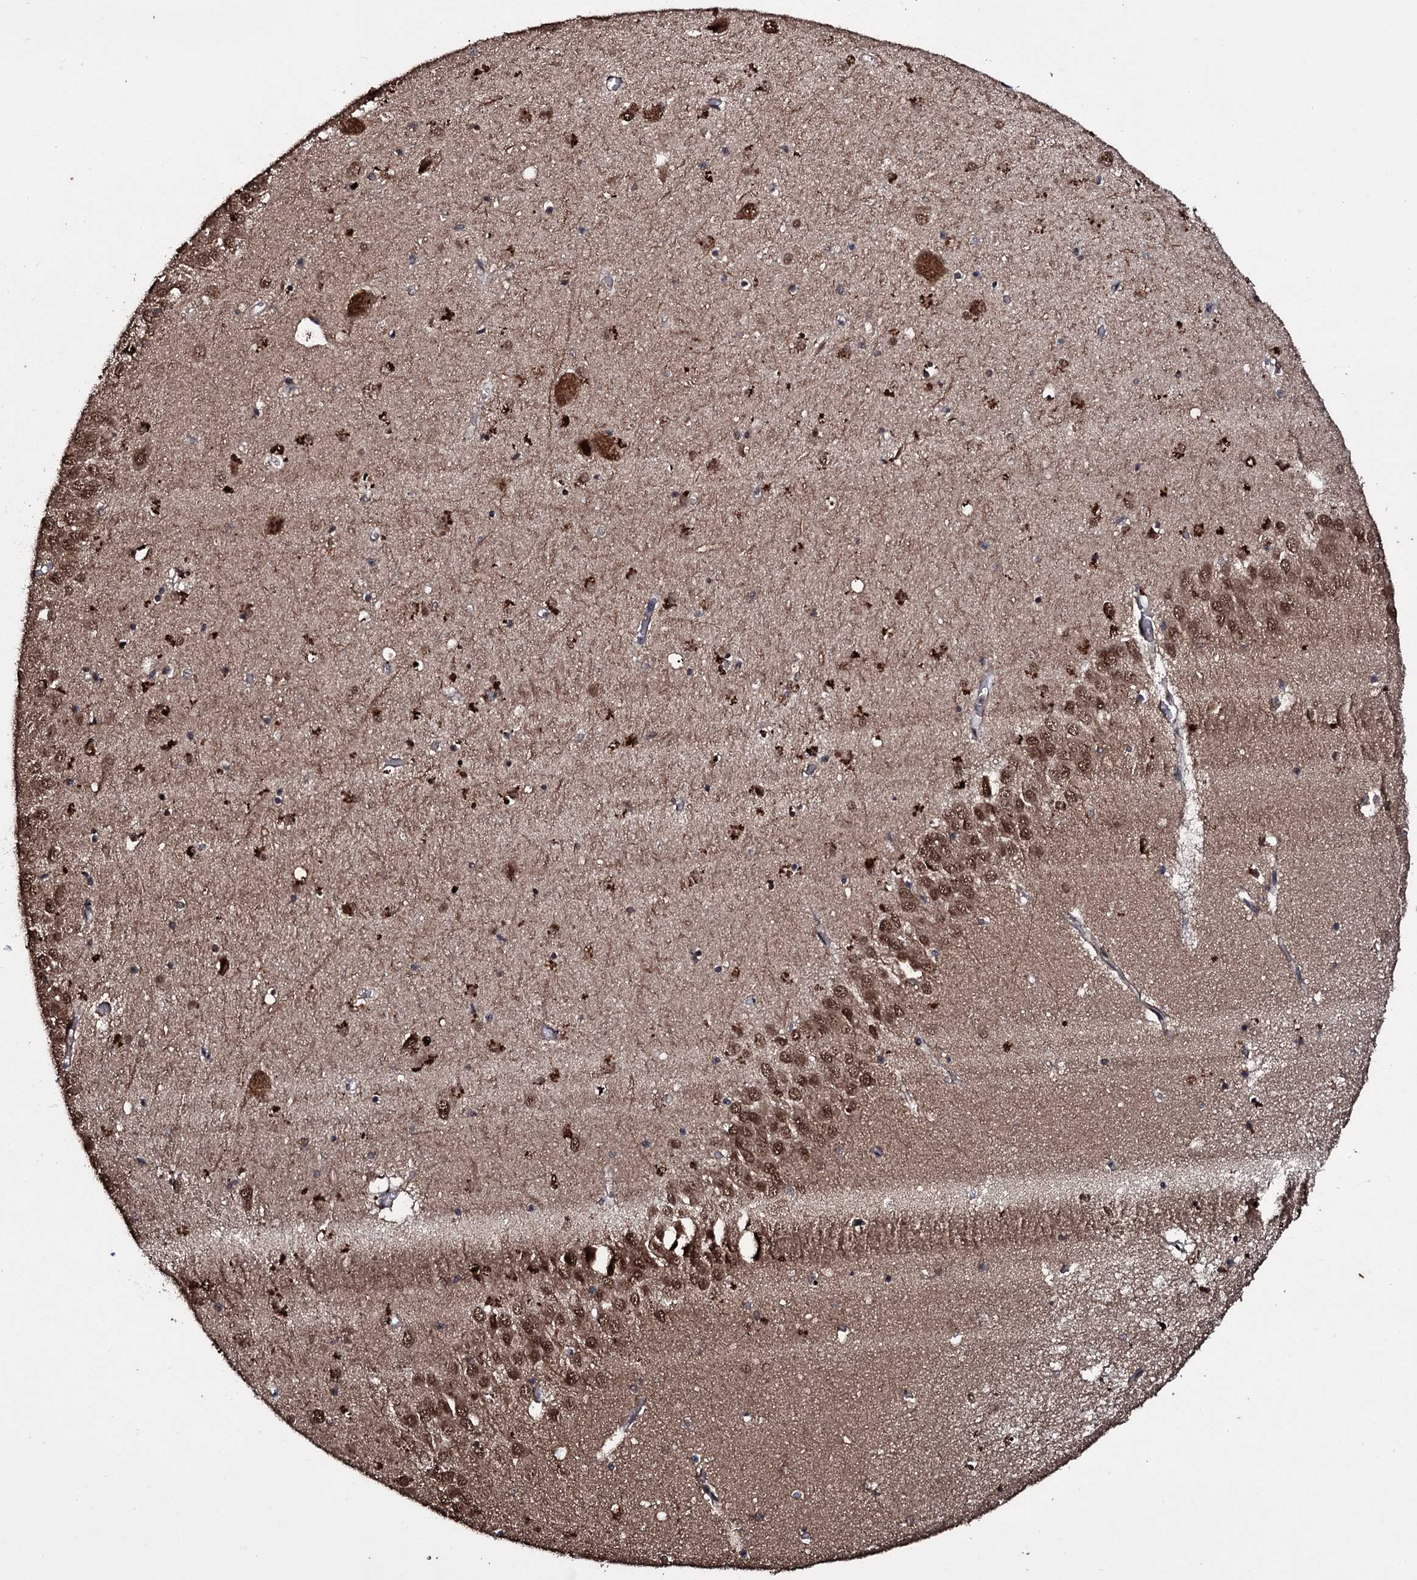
{"staining": {"intensity": "moderate", "quantity": "<25%", "location": "nuclear"}, "tissue": "hippocampus", "cell_type": "Glial cells", "image_type": "normal", "snomed": [{"axis": "morphology", "description": "Normal tissue, NOS"}, {"axis": "topography", "description": "Hippocampus"}], "caption": "About <25% of glial cells in unremarkable hippocampus display moderate nuclear protein positivity as visualized by brown immunohistochemical staining.", "gene": "MRPS31", "patient": {"sex": "male", "age": 70}}